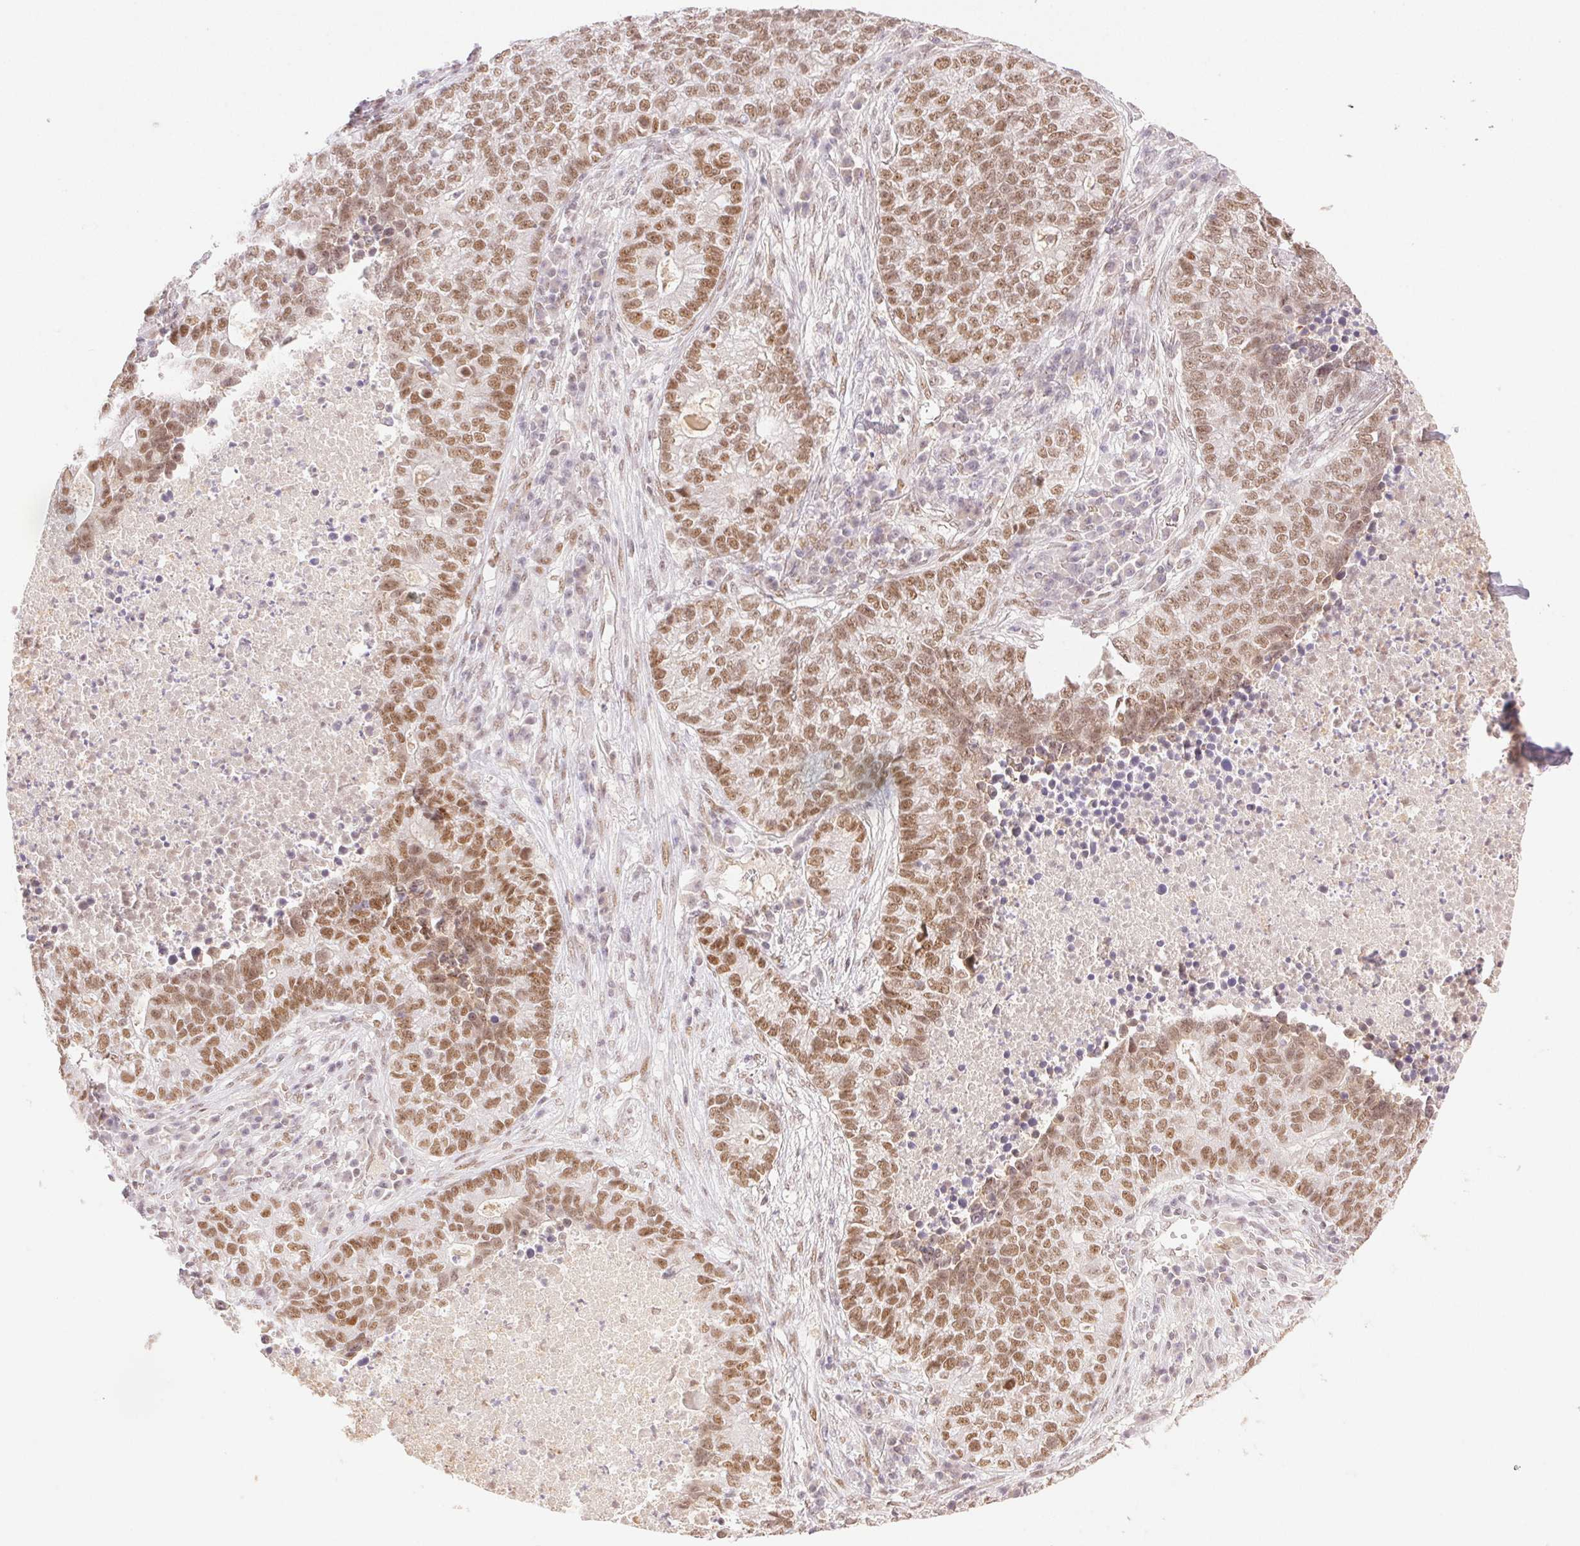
{"staining": {"intensity": "moderate", "quantity": ">75%", "location": "nuclear"}, "tissue": "lung cancer", "cell_type": "Tumor cells", "image_type": "cancer", "snomed": [{"axis": "morphology", "description": "Adenocarcinoma, NOS"}, {"axis": "topography", "description": "Lung"}], "caption": "Immunohistochemistry of human lung cancer (adenocarcinoma) displays medium levels of moderate nuclear positivity in about >75% of tumor cells.", "gene": "H2AZ2", "patient": {"sex": "male", "age": 57}}